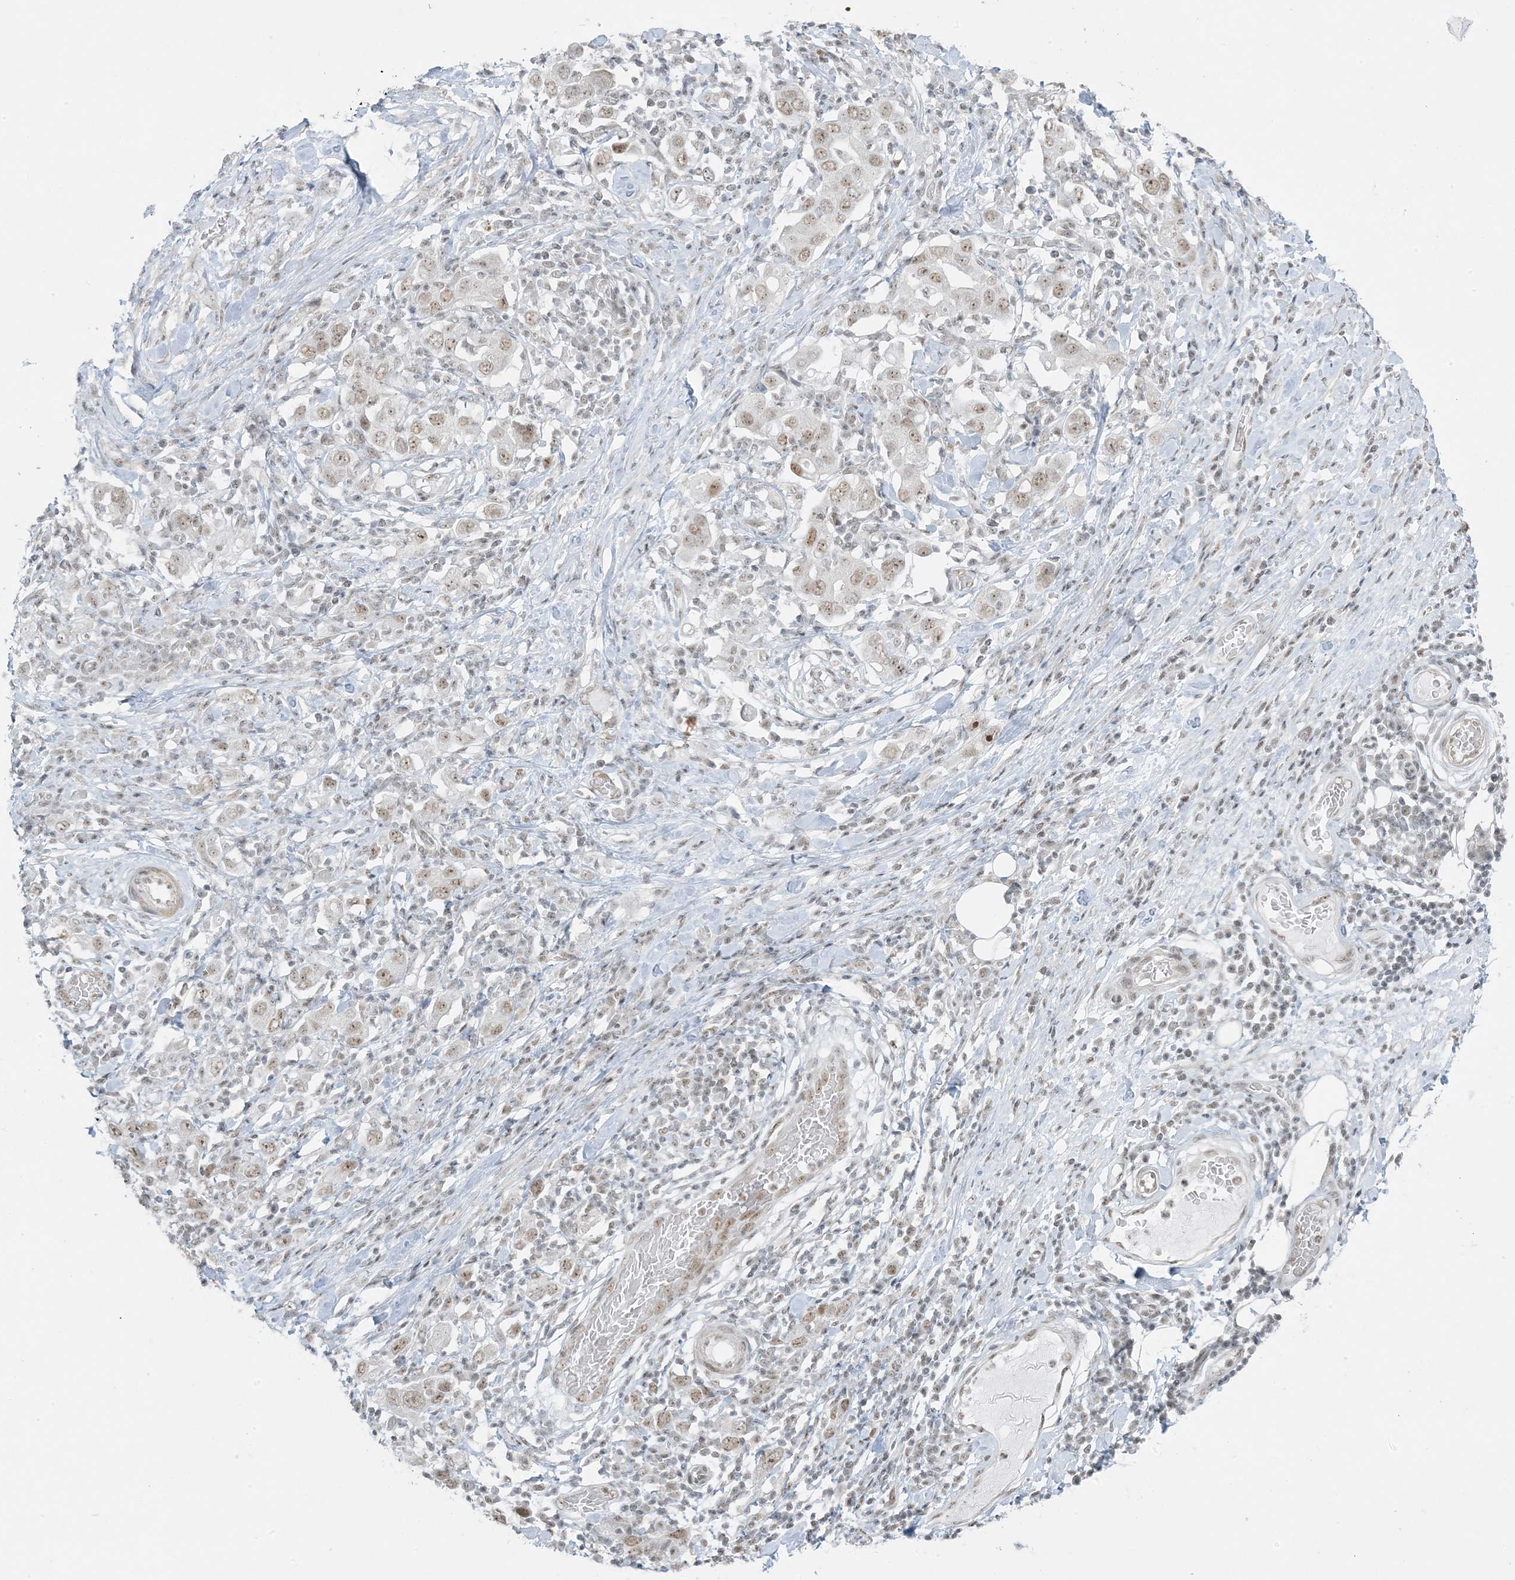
{"staining": {"intensity": "weak", "quantity": "25%-75%", "location": "nuclear"}, "tissue": "stomach cancer", "cell_type": "Tumor cells", "image_type": "cancer", "snomed": [{"axis": "morphology", "description": "Adenocarcinoma, NOS"}, {"axis": "topography", "description": "Stomach, upper"}], "caption": "IHC of stomach cancer displays low levels of weak nuclear expression in about 25%-75% of tumor cells. The protein of interest is shown in brown color, while the nuclei are stained blue.", "gene": "ZNF787", "patient": {"sex": "male", "age": 62}}